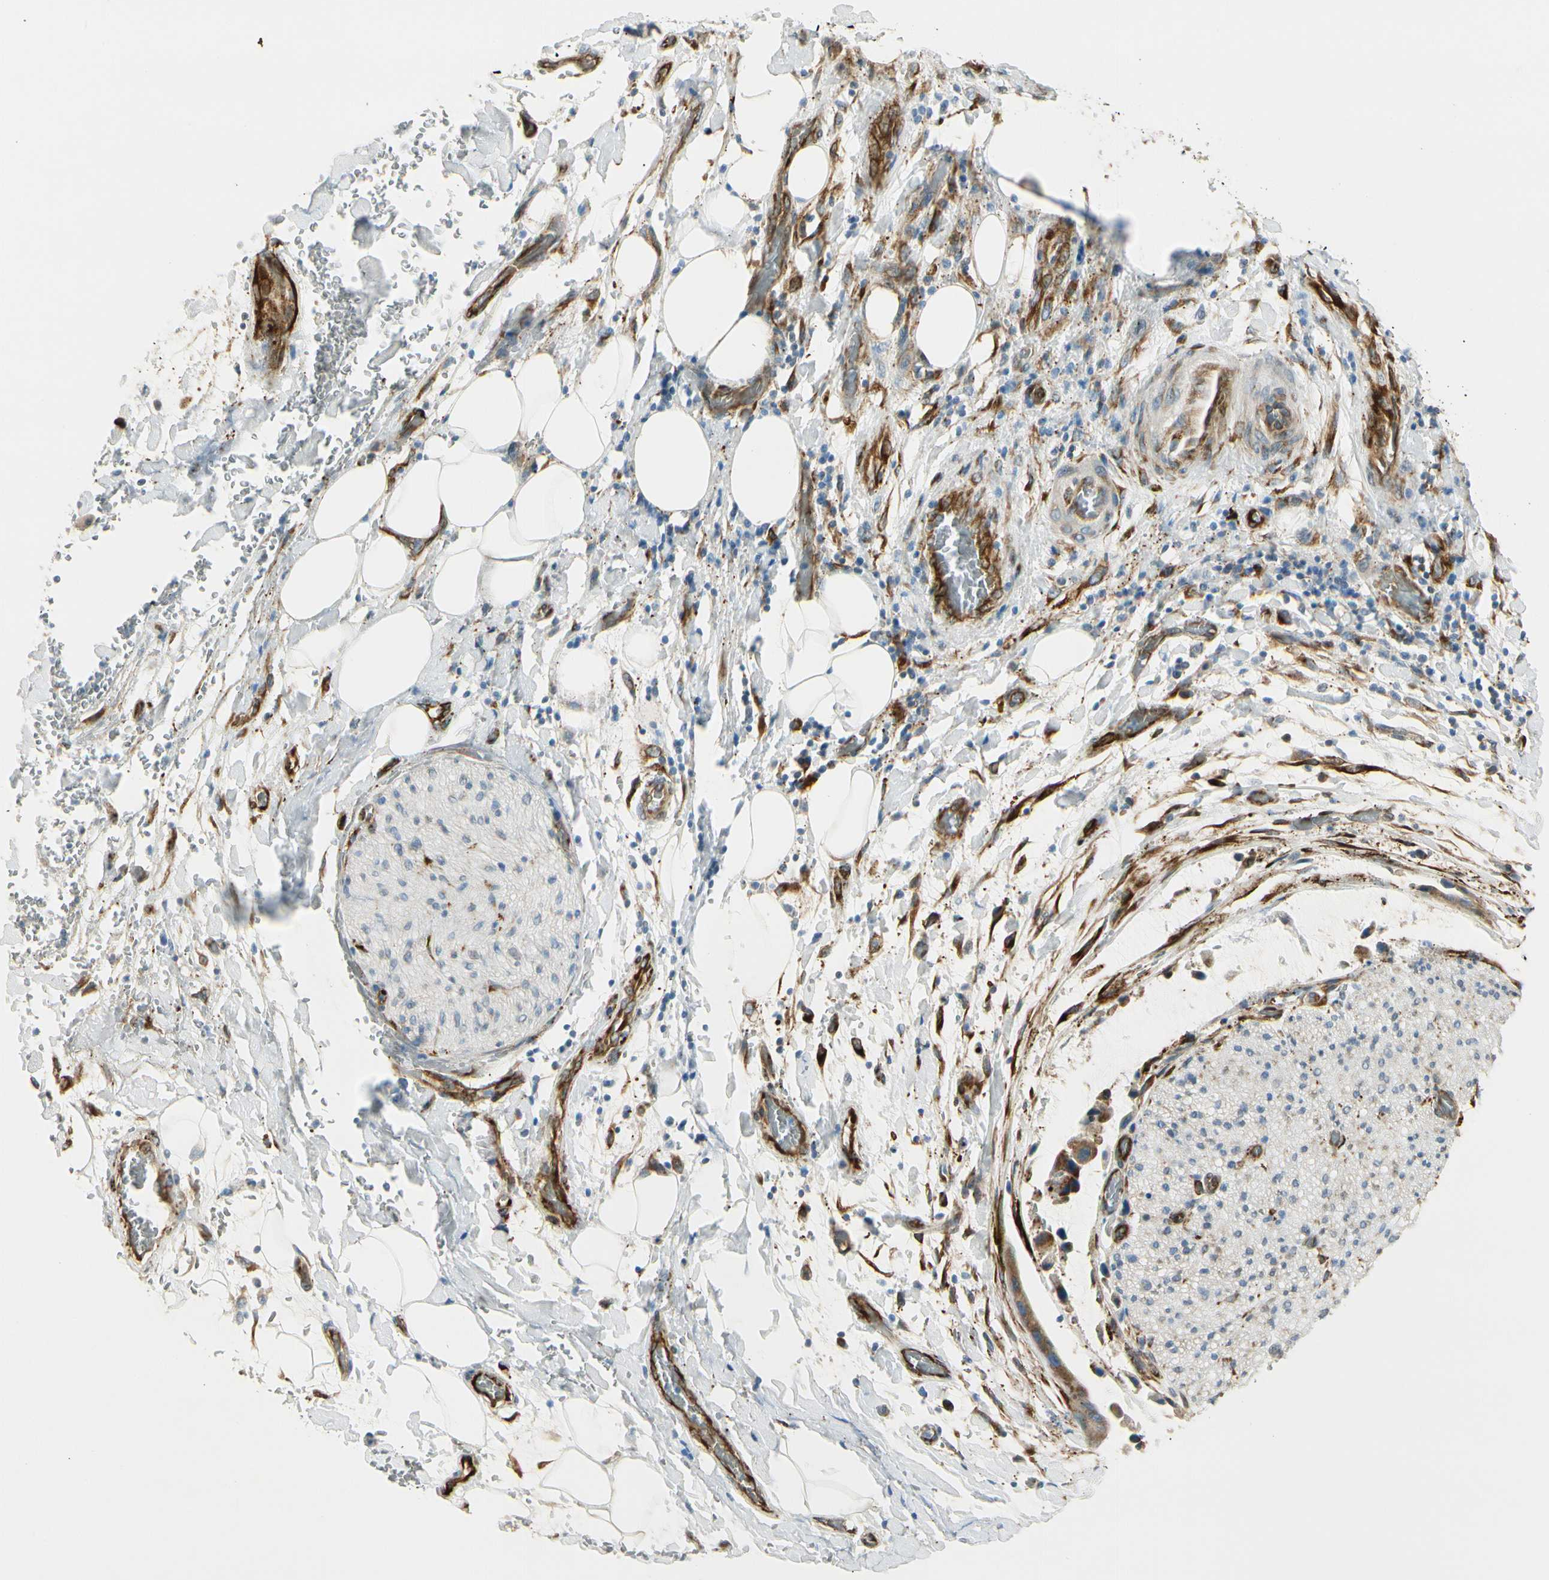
{"staining": {"intensity": "weak", "quantity": ">75%", "location": "cytoplasmic/membranous"}, "tissue": "adipose tissue", "cell_type": "Adipocytes", "image_type": "normal", "snomed": [{"axis": "morphology", "description": "Normal tissue, NOS"}, {"axis": "morphology", "description": "Cholangiocarcinoma"}, {"axis": "topography", "description": "Liver"}, {"axis": "topography", "description": "Peripheral nerve tissue"}], "caption": "IHC (DAB (3,3'-diaminobenzidine)) staining of unremarkable adipose tissue exhibits weak cytoplasmic/membranous protein positivity in about >75% of adipocytes.", "gene": "FKBP7", "patient": {"sex": "male", "age": 50}}